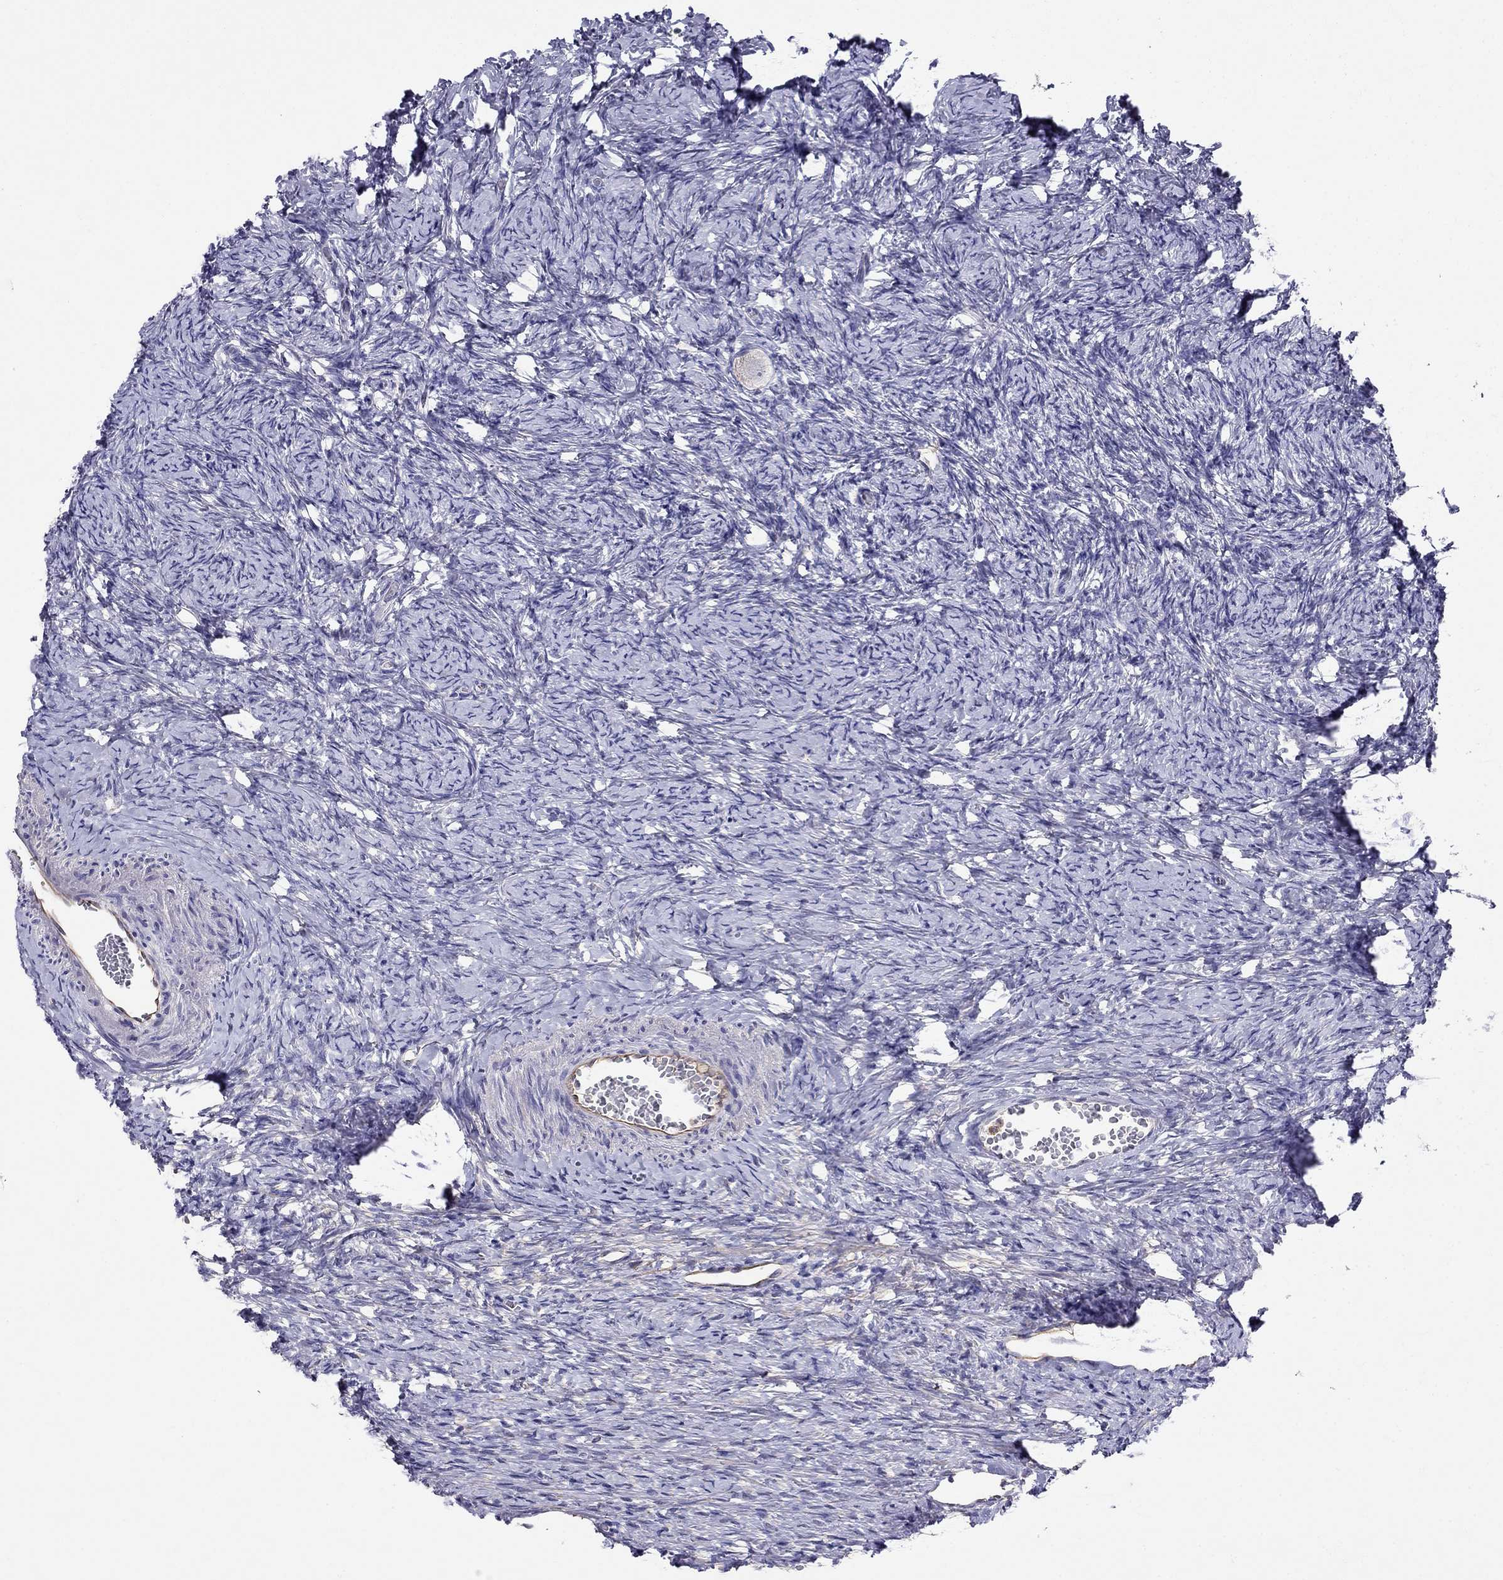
{"staining": {"intensity": "negative", "quantity": "none", "location": "none"}, "tissue": "ovary", "cell_type": "Follicle cells", "image_type": "normal", "snomed": [{"axis": "morphology", "description": "Normal tissue, NOS"}, {"axis": "topography", "description": "Ovary"}], "caption": "Benign ovary was stained to show a protein in brown. There is no significant staining in follicle cells.", "gene": "SPINT4", "patient": {"sex": "female", "age": 39}}